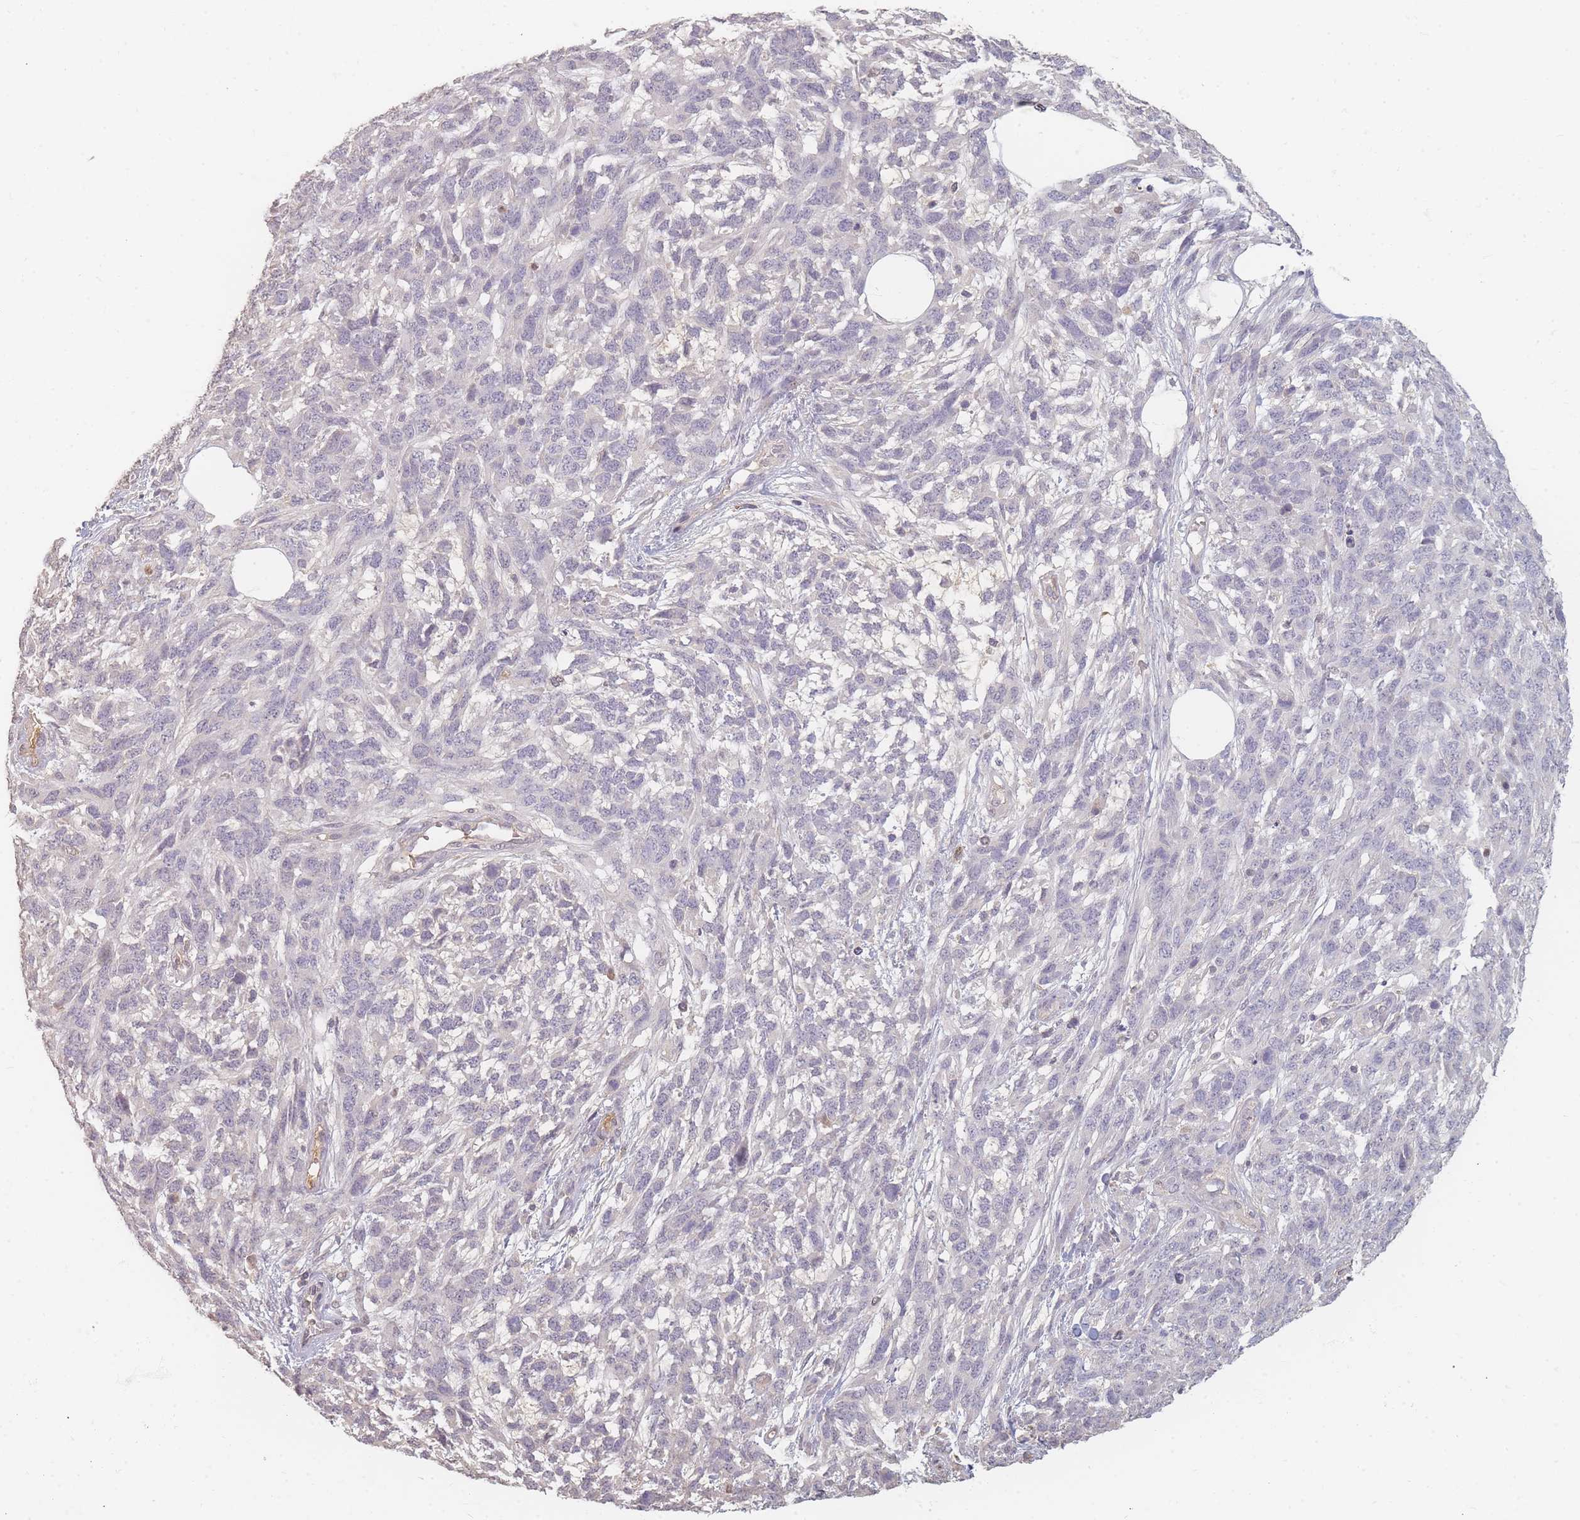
{"staining": {"intensity": "negative", "quantity": "none", "location": "none"}, "tissue": "melanoma", "cell_type": "Tumor cells", "image_type": "cancer", "snomed": [{"axis": "morphology", "description": "Normal morphology"}, {"axis": "morphology", "description": "Malignant melanoma, NOS"}, {"axis": "topography", "description": "Skin"}], "caption": "Immunohistochemistry histopathology image of neoplastic tissue: melanoma stained with DAB displays no significant protein staining in tumor cells.", "gene": "RFTN1", "patient": {"sex": "female", "age": 72}}